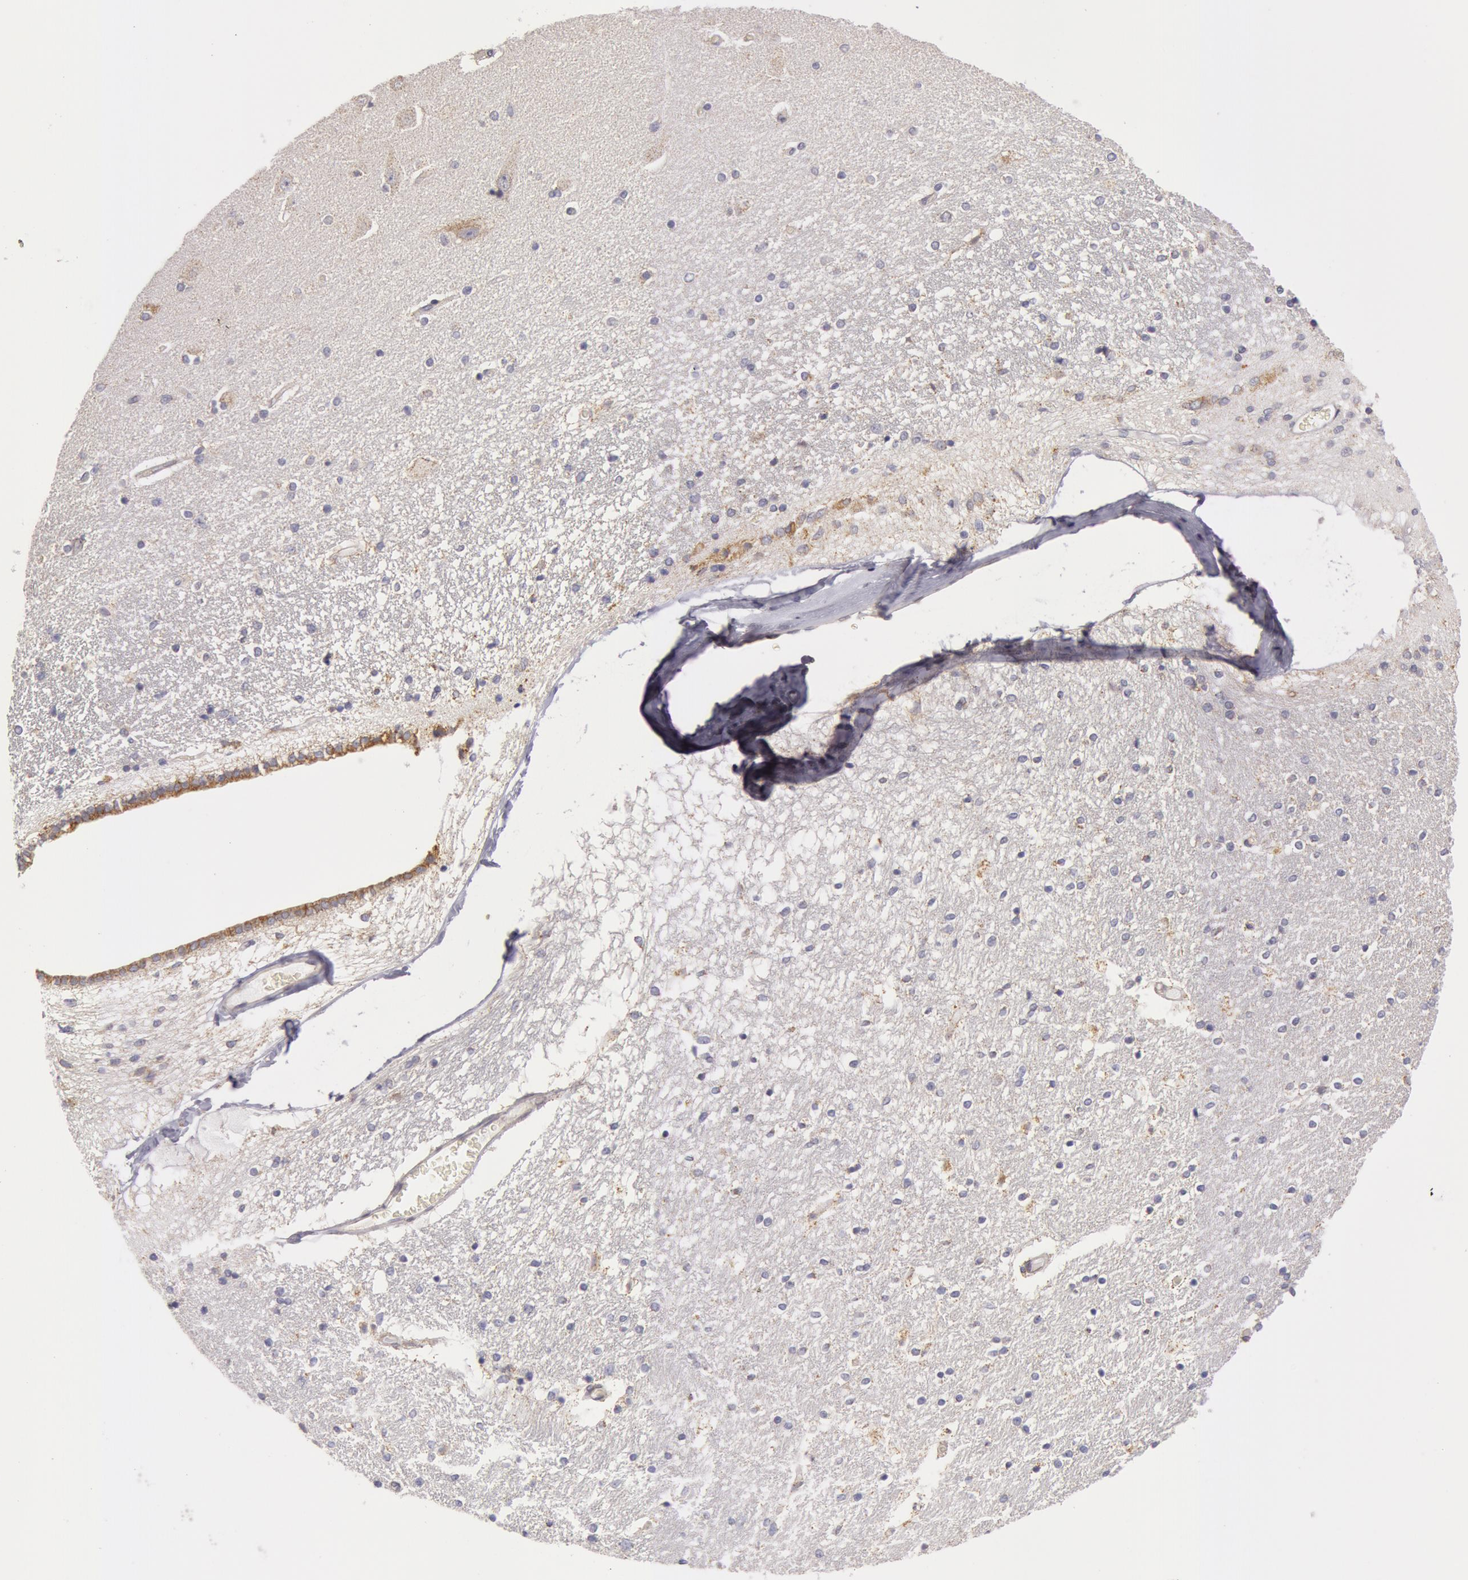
{"staining": {"intensity": "negative", "quantity": "none", "location": "none"}, "tissue": "hippocampus", "cell_type": "Glial cells", "image_type": "normal", "snomed": [{"axis": "morphology", "description": "Normal tissue, NOS"}, {"axis": "topography", "description": "Hippocampus"}], "caption": "DAB immunohistochemical staining of unremarkable hippocampus displays no significant positivity in glial cells.", "gene": "KRT18", "patient": {"sex": "female", "age": 54}}